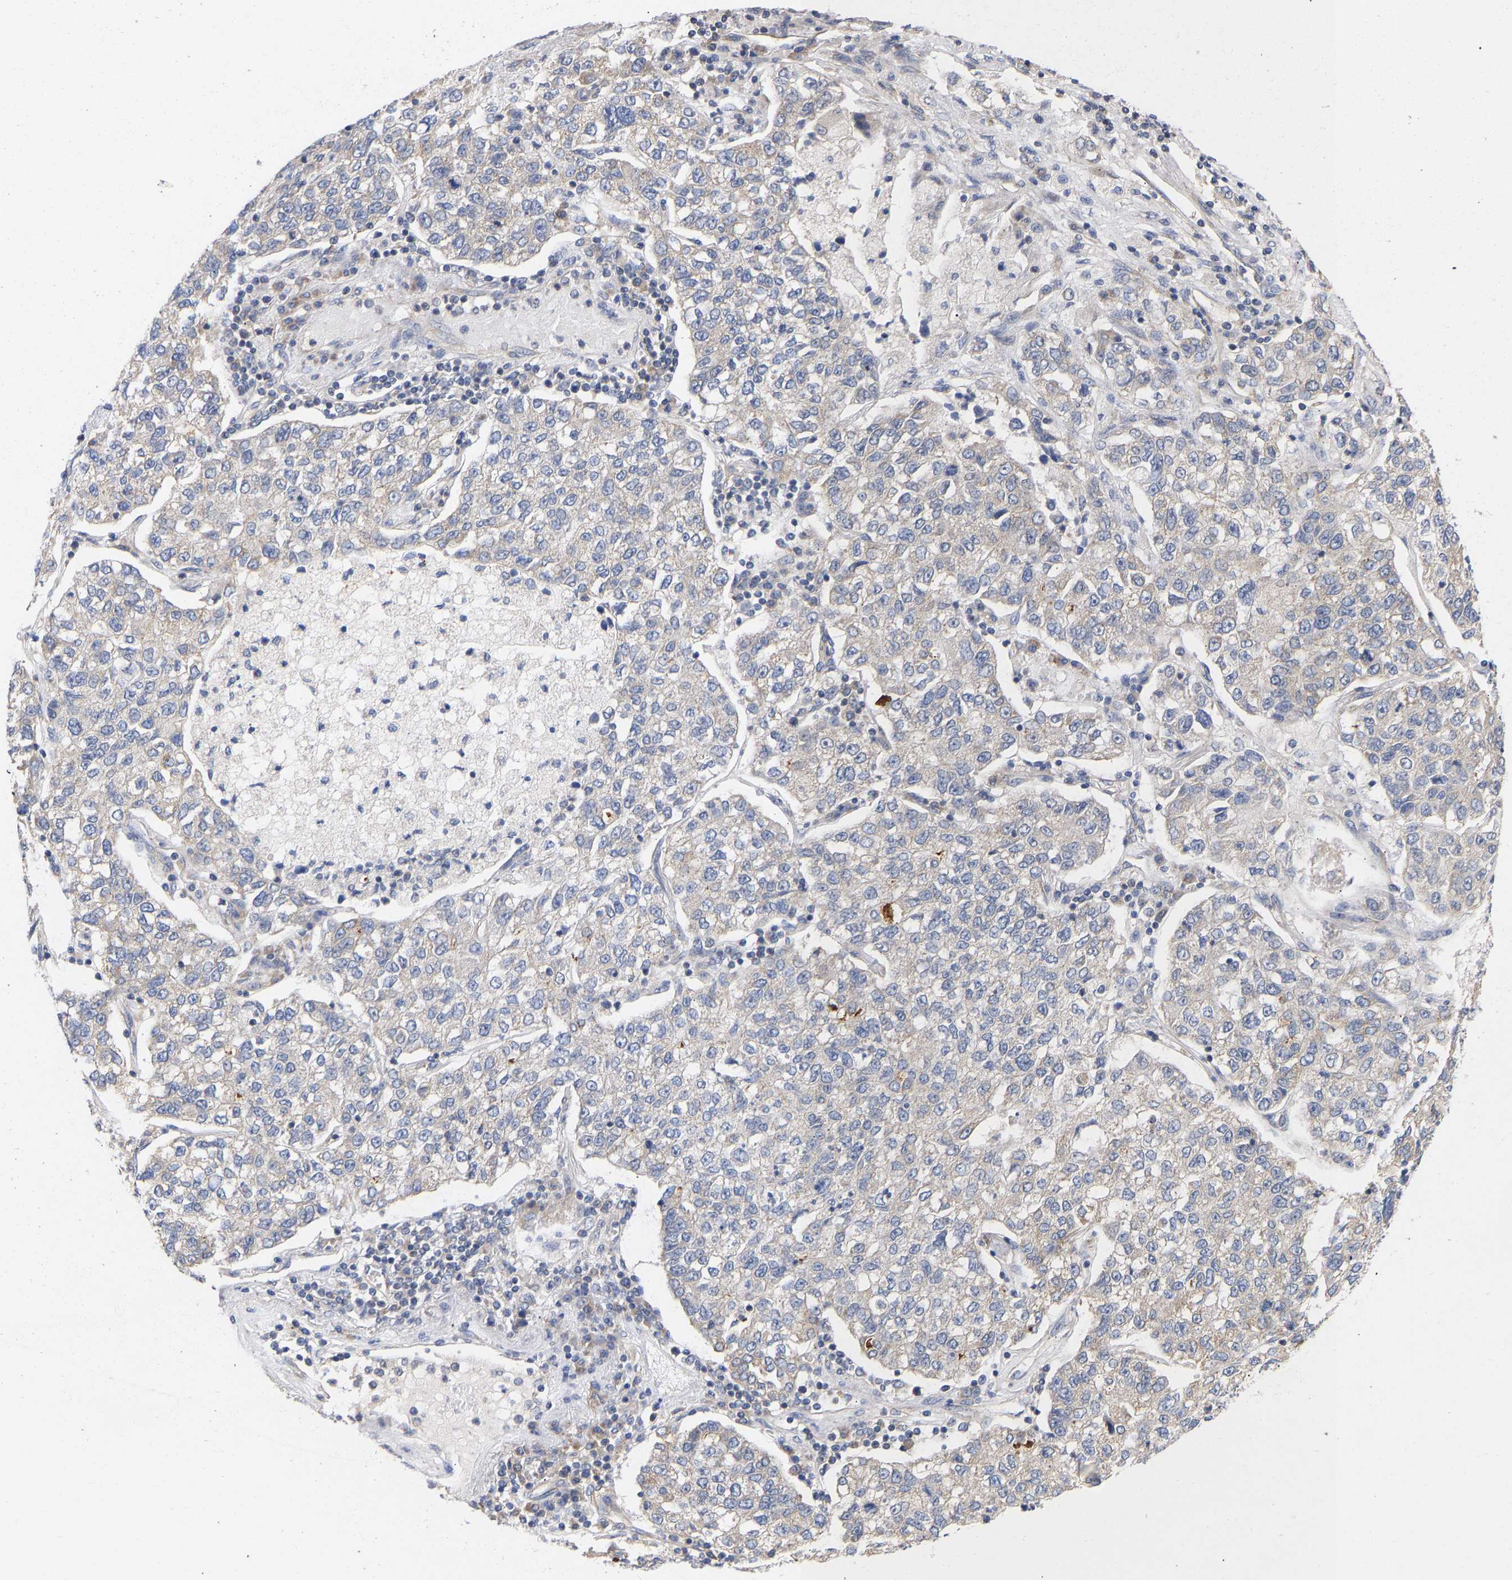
{"staining": {"intensity": "negative", "quantity": "none", "location": "none"}, "tissue": "lung cancer", "cell_type": "Tumor cells", "image_type": "cancer", "snomed": [{"axis": "morphology", "description": "Adenocarcinoma, NOS"}, {"axis": "topography", "description": "Lung"}], "caption": "Micrograph shows no significant protein positivity in tumor cells of lung adenocarcinoma.", "gene": "MAP2K3", "patient": {"sex": "male", "age": 49}}